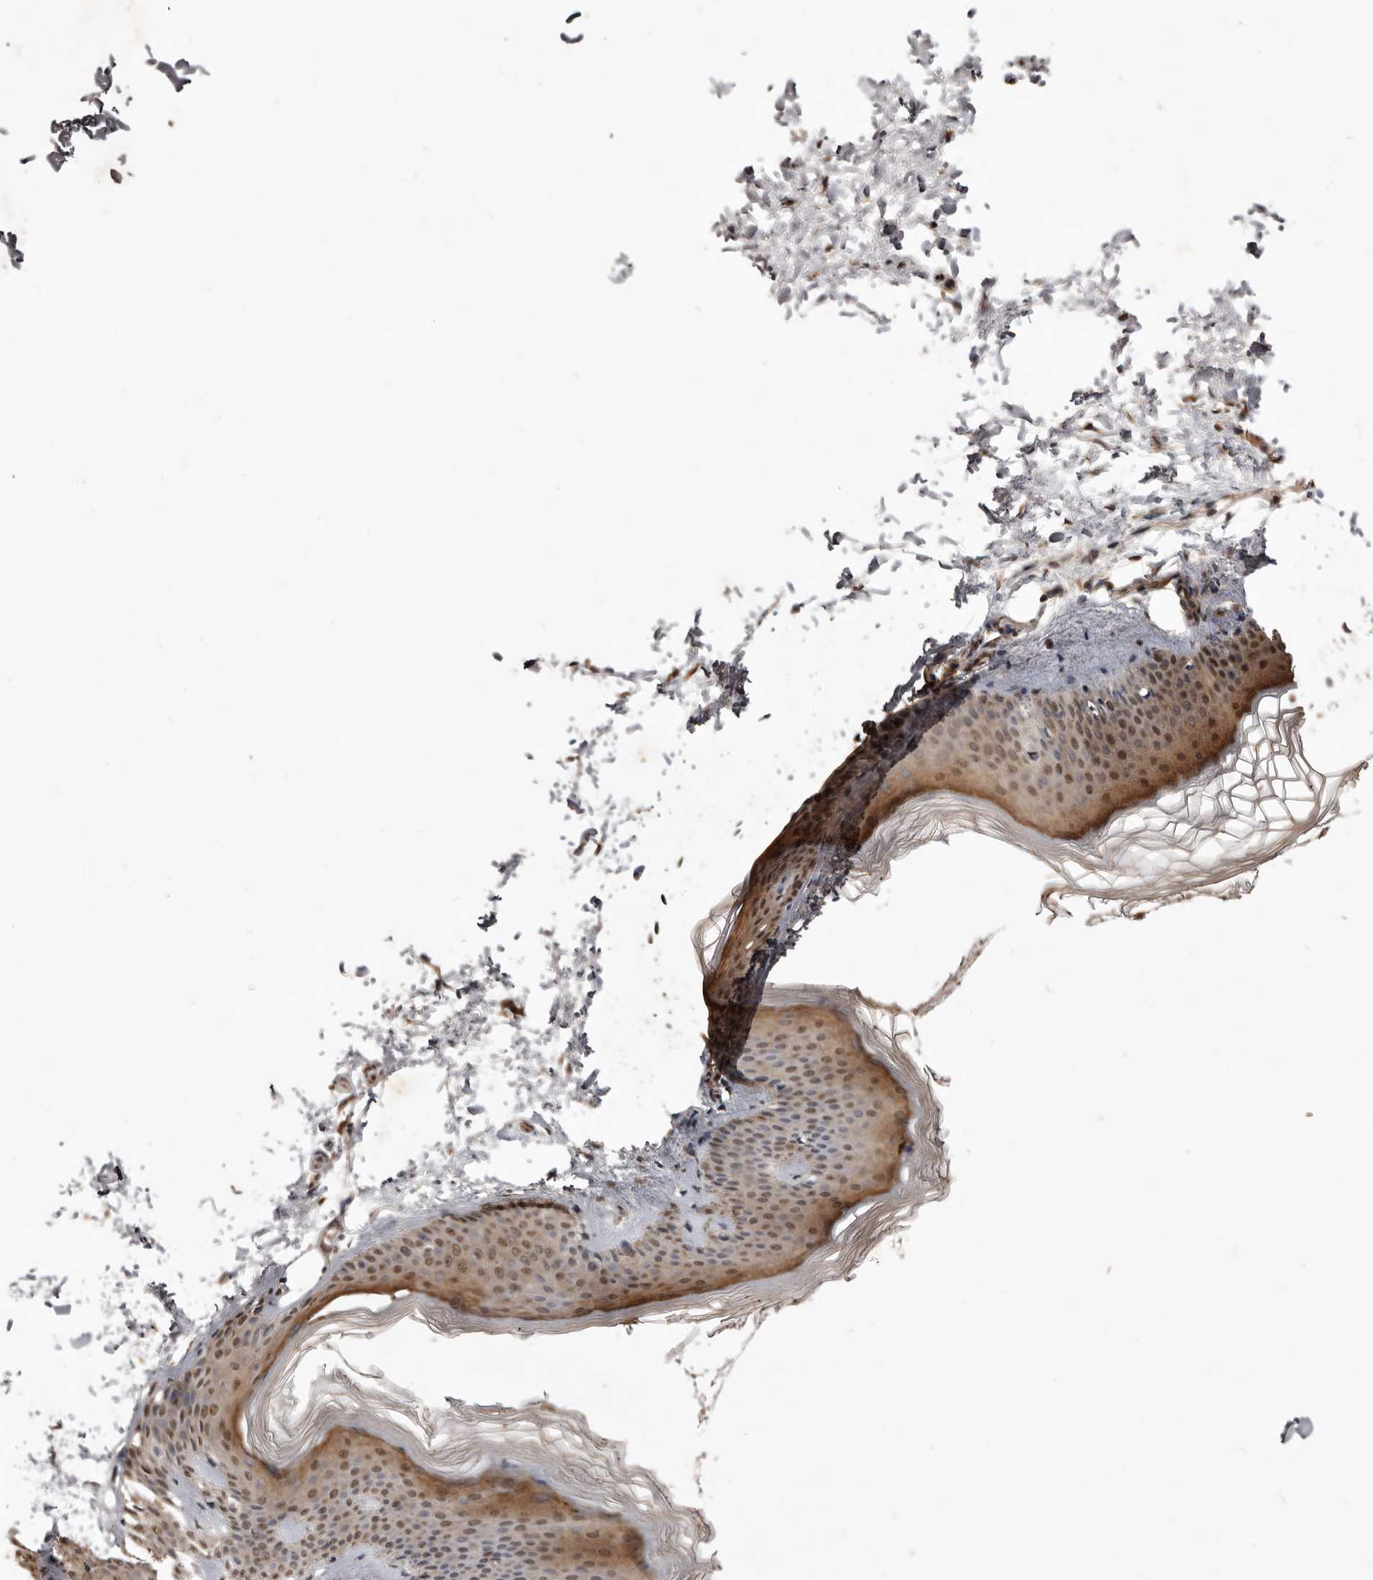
{"staining": {"intensity": "moderate", "quantity": ">75%", "location": "cytoplasmic/membranous,nuclear"}, "tissue": "skin", "cell_type": "Fibroblasts", "image_type": "normal", "snomed": [{"axis": "morphology", "description": "Normal tissue, NOS"}, {"axis": "topography", "description": "Skin"}], "caption": "Moderate cytoplasmic/membranous,nuclear positivity is identified in about >75% of fibroblasts in normal skin. The staining was performed using DAB, with brown indicating positive protein expression. Nuclei are stained blue with hematoxylin.", "gene": "NOTCH1", "patient": {"sex": "female", "age": 27}}